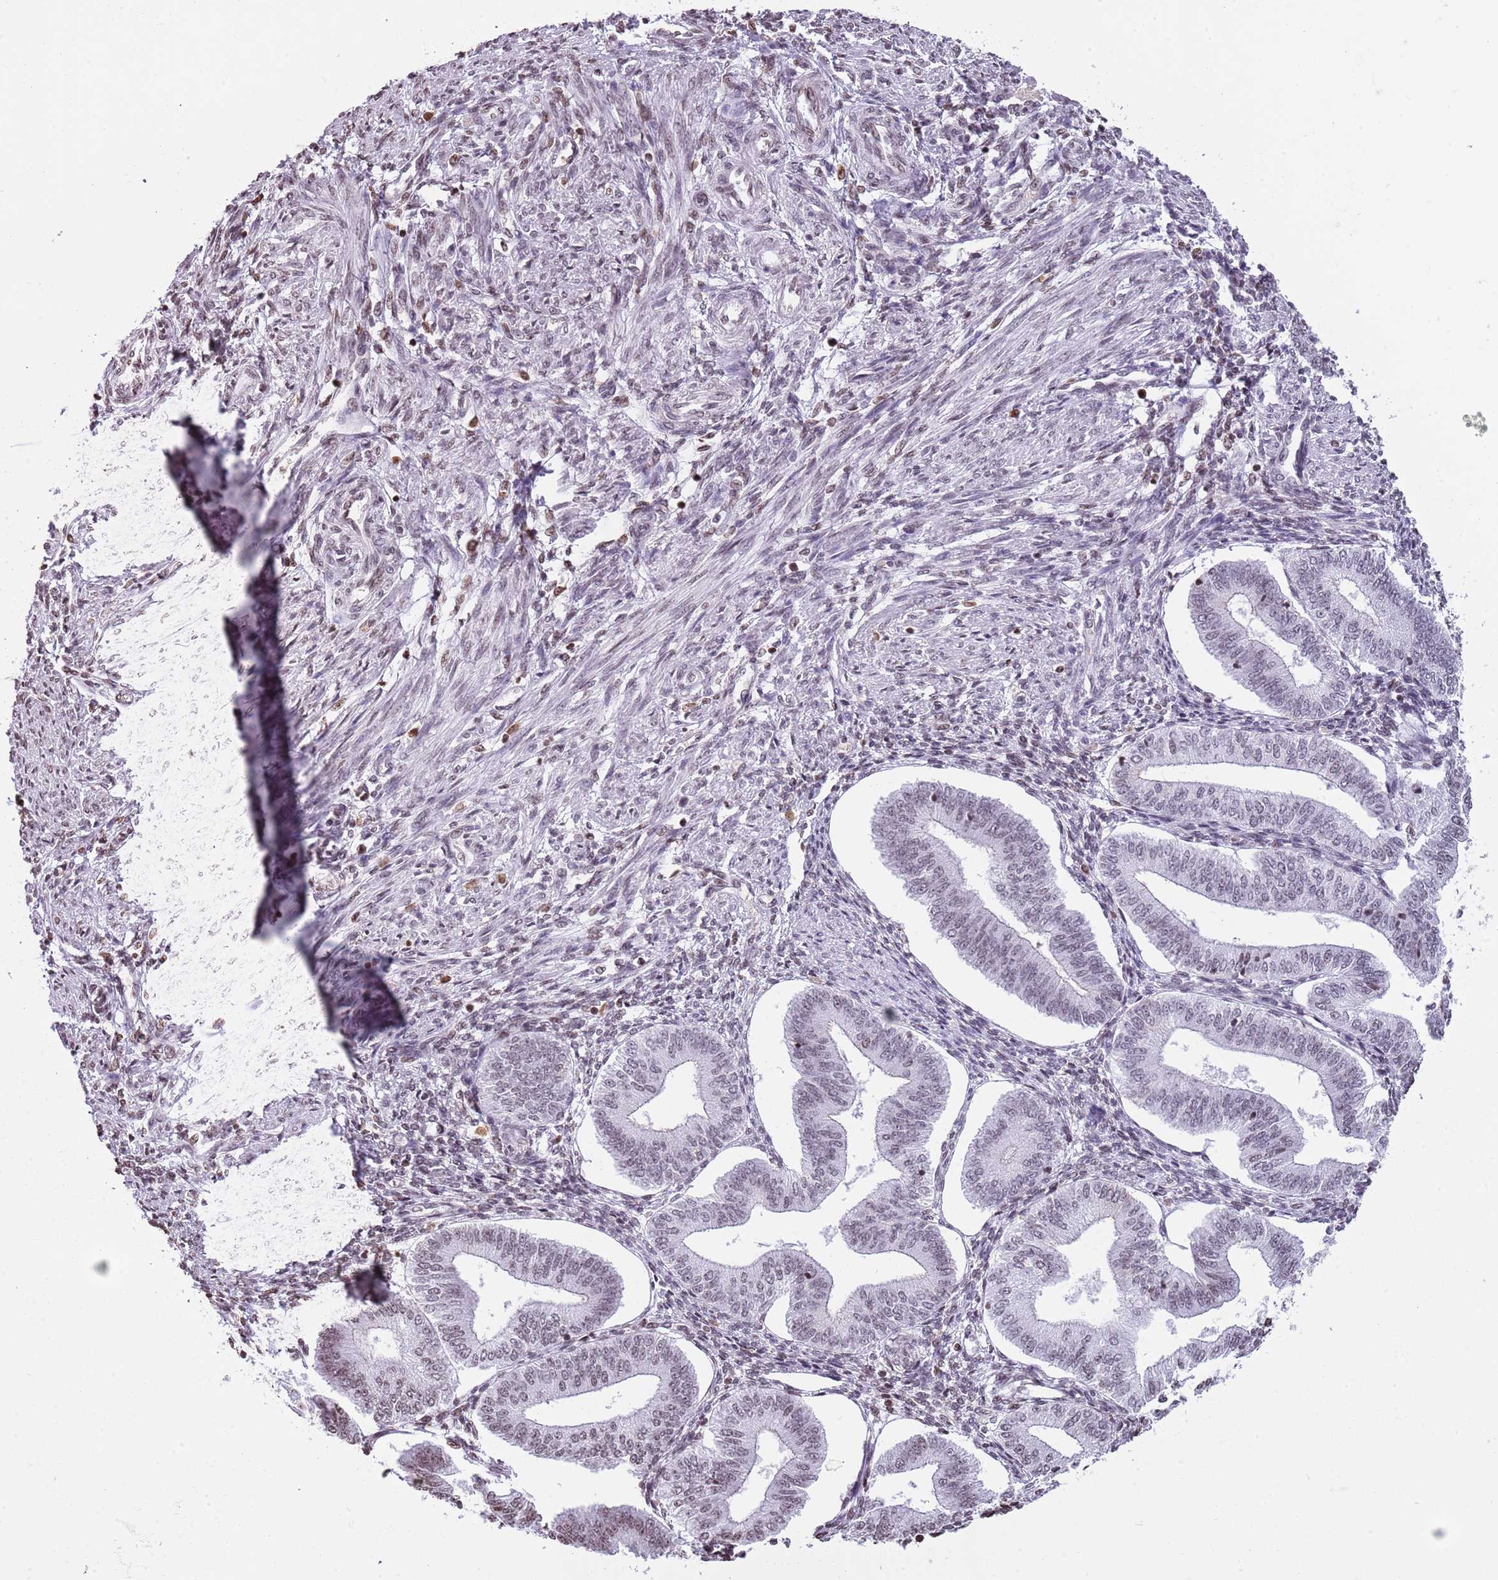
{"staining": {"intensity": "weak", "quantity": "25%-75%", "location": "nuclear"}, "tissue": "endometrium", "cell_type": "Cells in endometrial stroma", "image_type": "normal", "snomed": [{"axis": "morphology", "description": "Normal tissue, NOS"}, {"axis": "topography", "description": "Endometrium"}], "caption": "This is a micrograph of immunohistochemistry staining of benign endometrium, which shows weak expression in the nuclear of cells in endometrial stroma.", "gene": "KPNA3", "patient": {"sex": "female", "age": 34}}